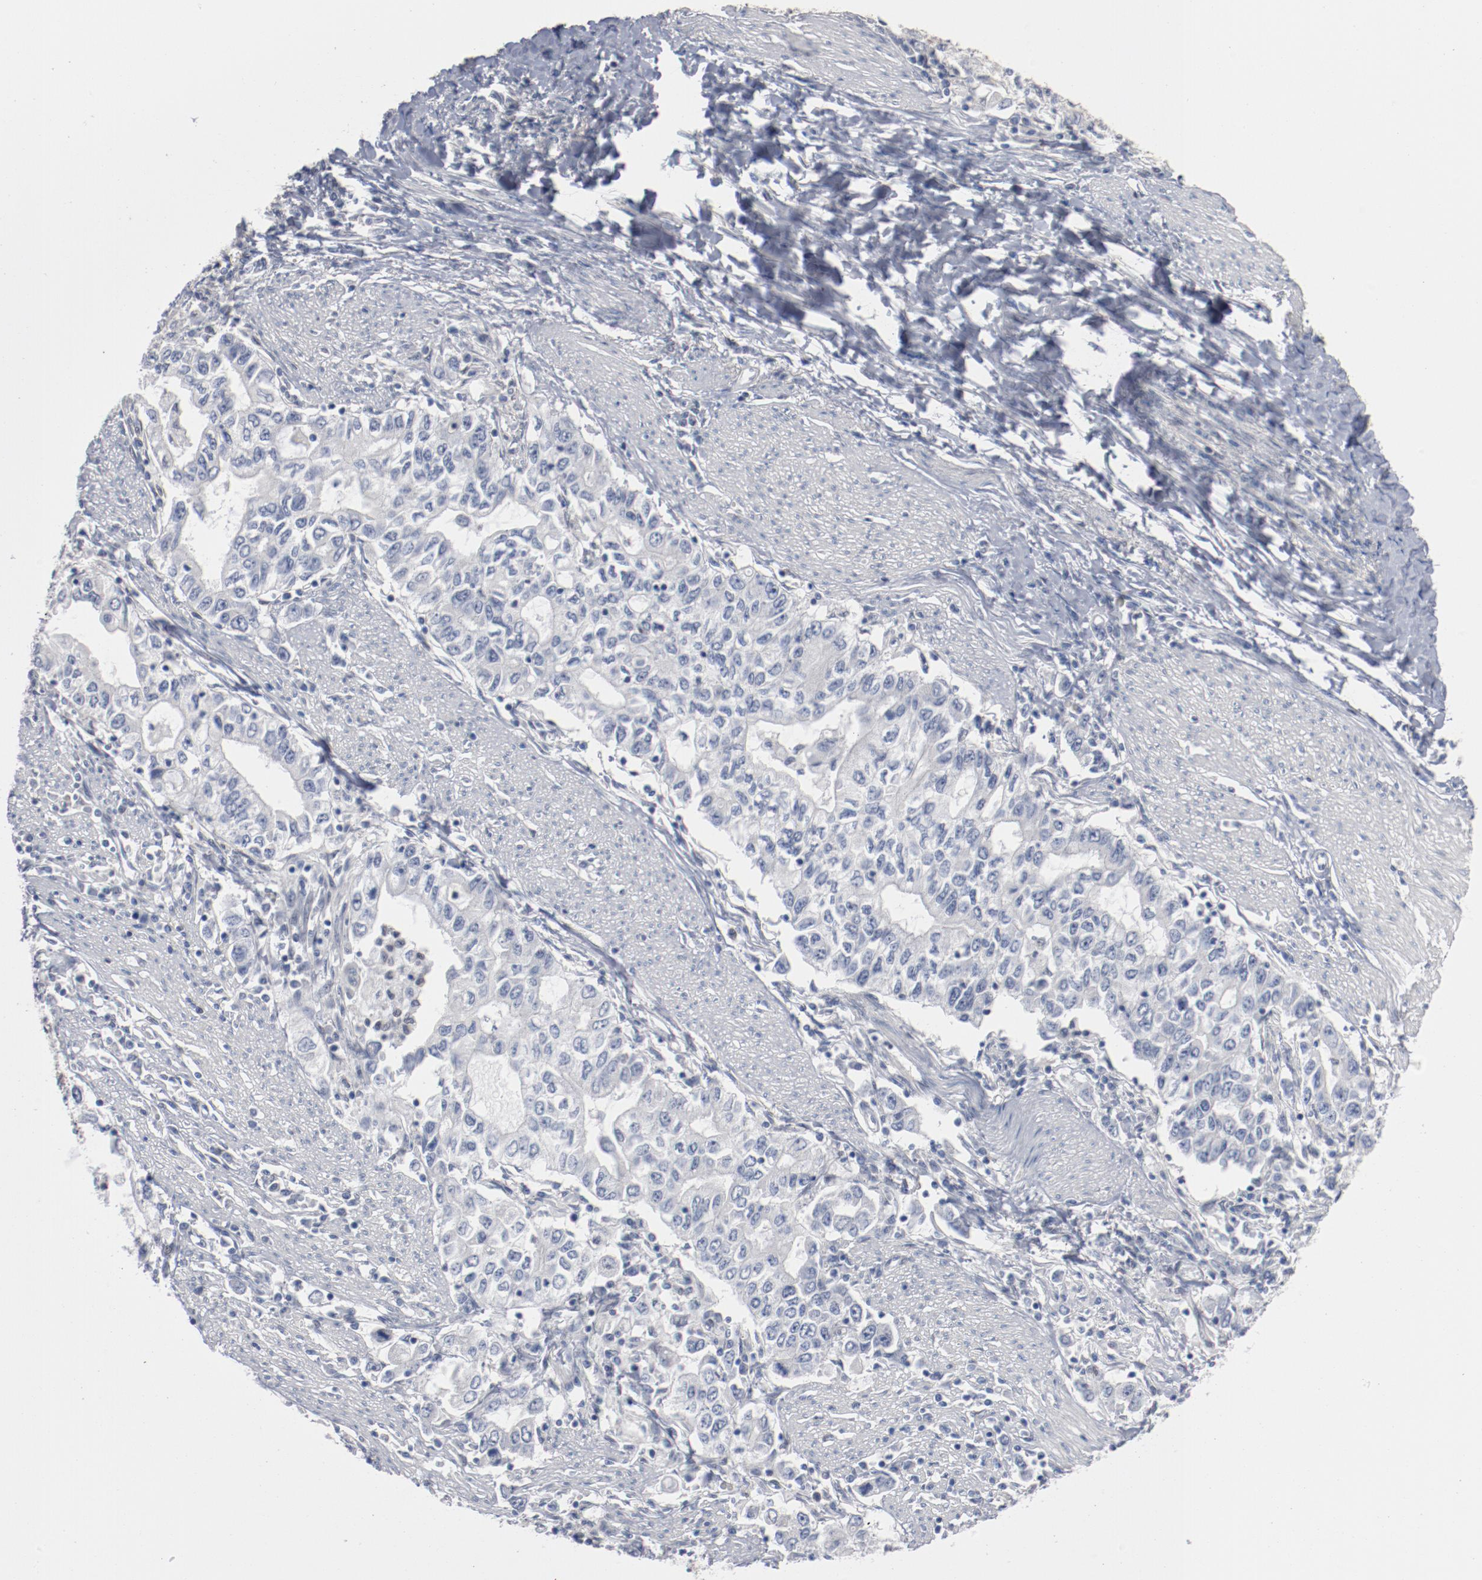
{"staining": {"intensity": "negative", "quantity": "none", "location": "none"}, "tissue": "stomach cancer", "cell_type": "Tumor cells", "image_type": "cancer", "snomed": [{"axis": "morphology", "description": "Adenocarcinoma, NOS"}, {"axis": "topography", "description": "Stomach, lower"}], "caption": "Tumor cells show no significant staining in adenocarcinoma (stomach).", "gene": "ZEB2", "patient": {"sex": "female", "age": 72}}